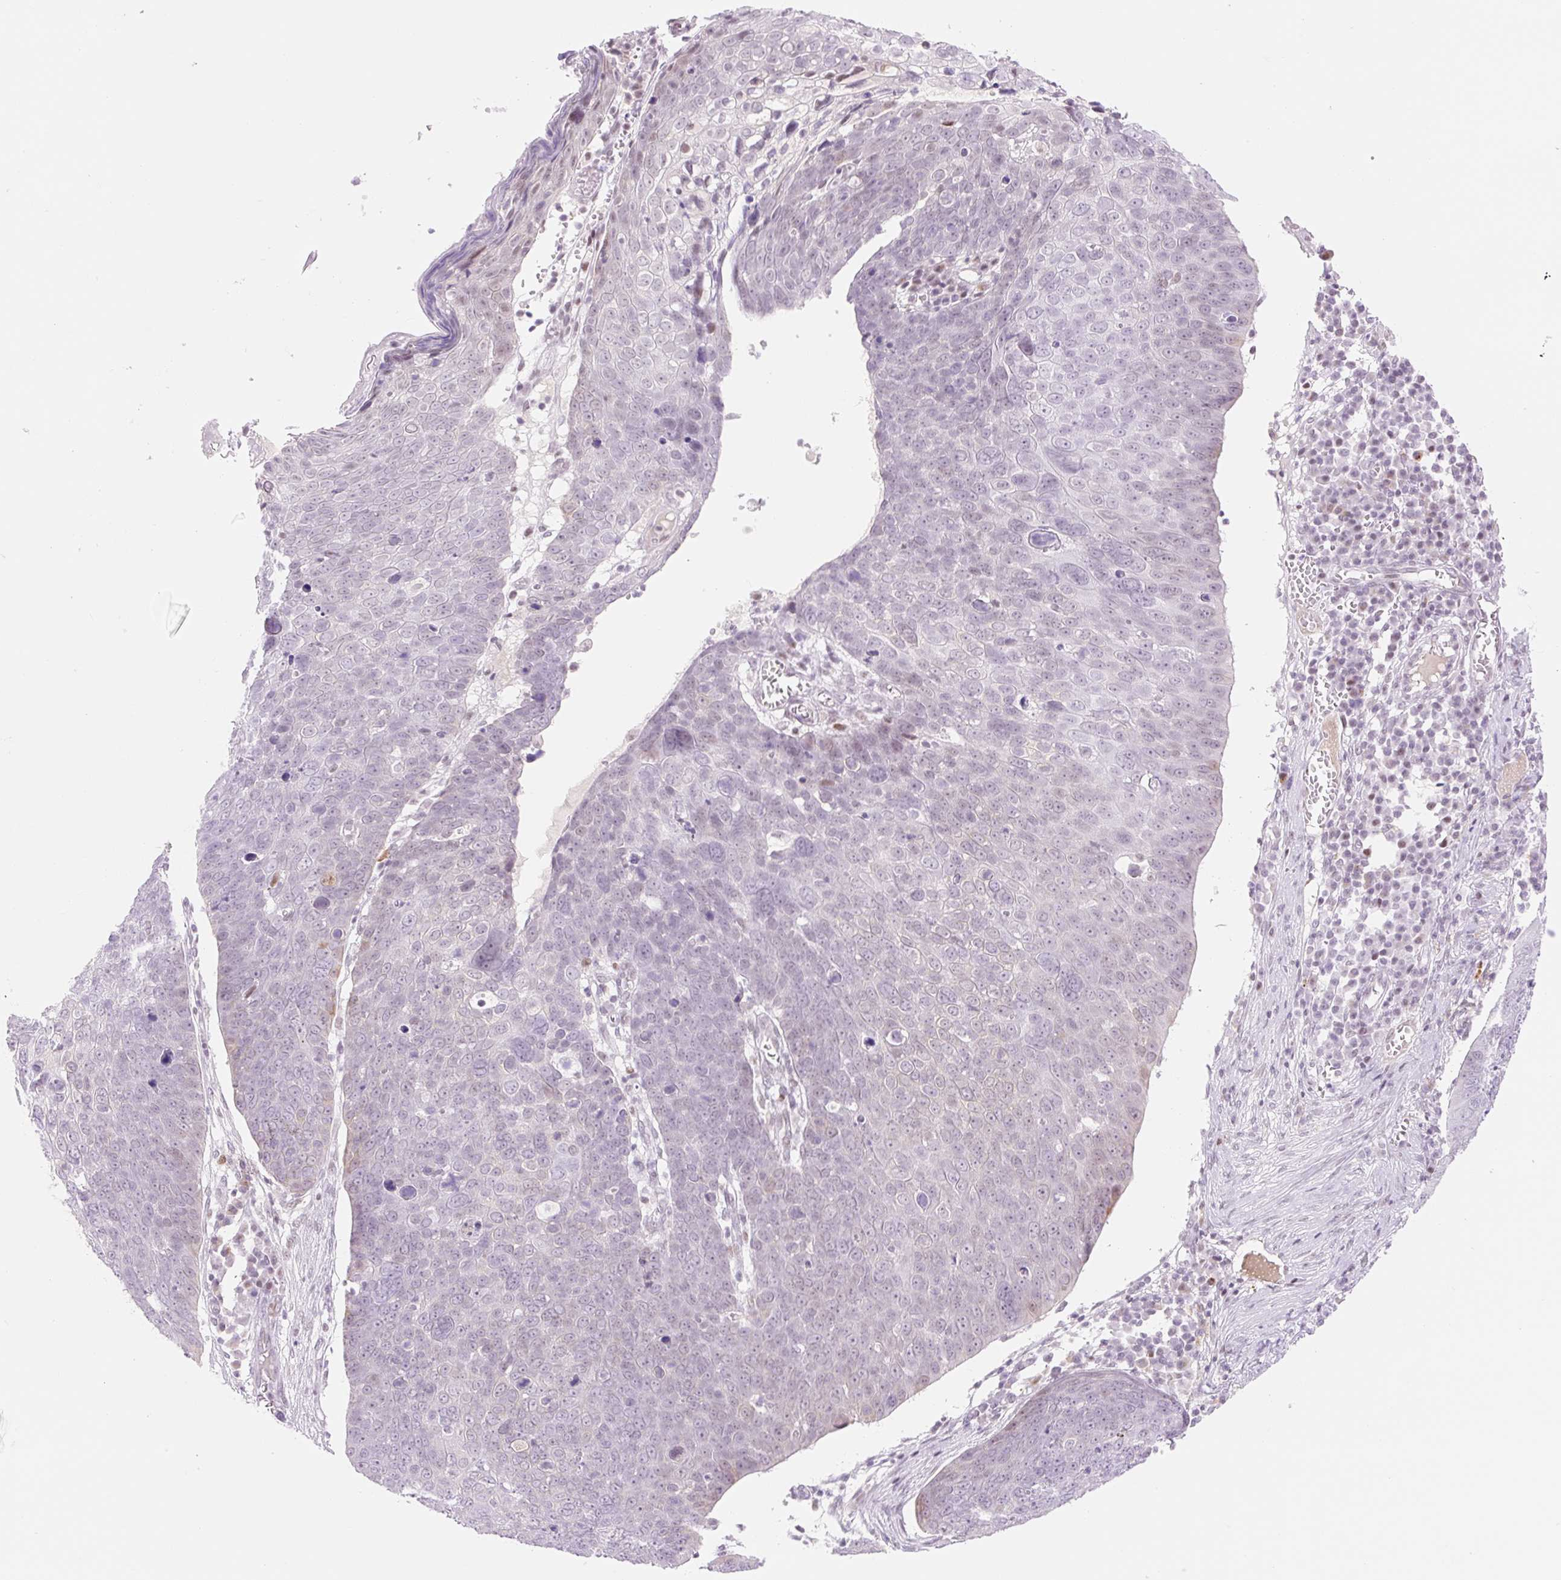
{"staining": {"intensity": "negative", "quantity": "none", "location": "none"}, "tissue": "skin cancer", "cell_type": "Tumor cells", "image_type": "cancer", "snomed": [{"axis": "morphology", "description": "Squamous cell carcinoma, NOS"}, {"axis": "topography", "description": "Skin"}], "caption": "High magnification brightfield microscopy of skin squamous cell carcinoma stained with DAB (brown) and counterstained with hematoxylin (blue): tumor cells show no significant expression. (Brightfield microscopy of DAB (3,3'-diaminobenzidine) IHC at high magnification).", "gene": "H2BW1", "patient": {"sex": "male", "age": 71}}